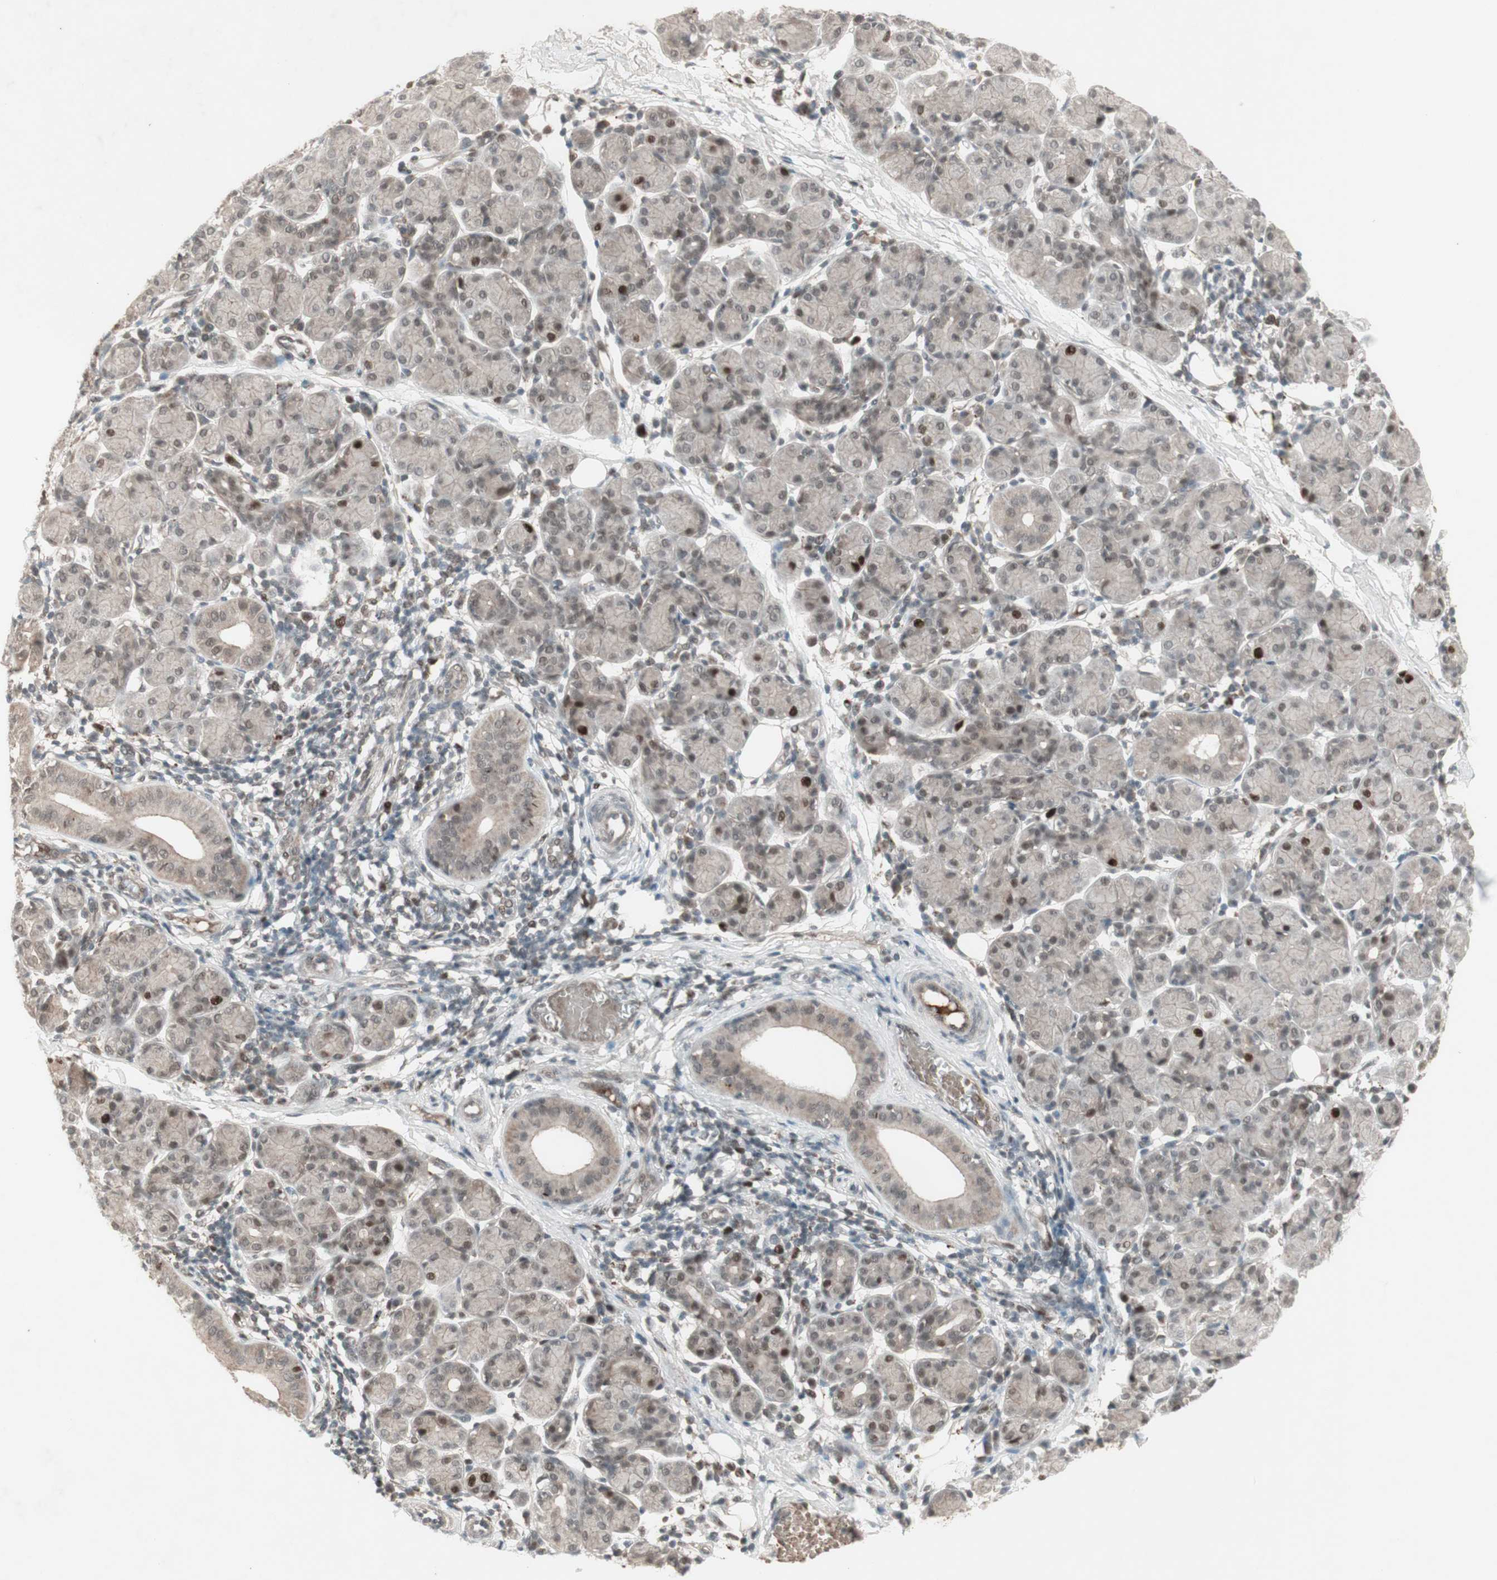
{"staining": {"intensity": "moderate", "quantity": "25%-75%", "location": "cytoplasmic/membranous,nuclear"}, "tissue": "salivary gland", "cell_type": "Glandular cells", "image_type": "normal", "snomed": [{"axis": "morphology", "description": "Normal tissue, NOS"}, {"axis": "morphology", "description": "Inflammation, NOS"}, {"axis": "topography", "description": "Lymph node"}, {"axis": "topography", "description": "Salivary gland"}], "caption": "This image shows immunohistochemistry staining of unremarkable human salivary gland, with medium moderate cytoplasmic/membranous,nuclear positivity in about 25%-75% of glandular cells.", "gene": "MSH6", "patient": {"sex": "male", "age": 3}}